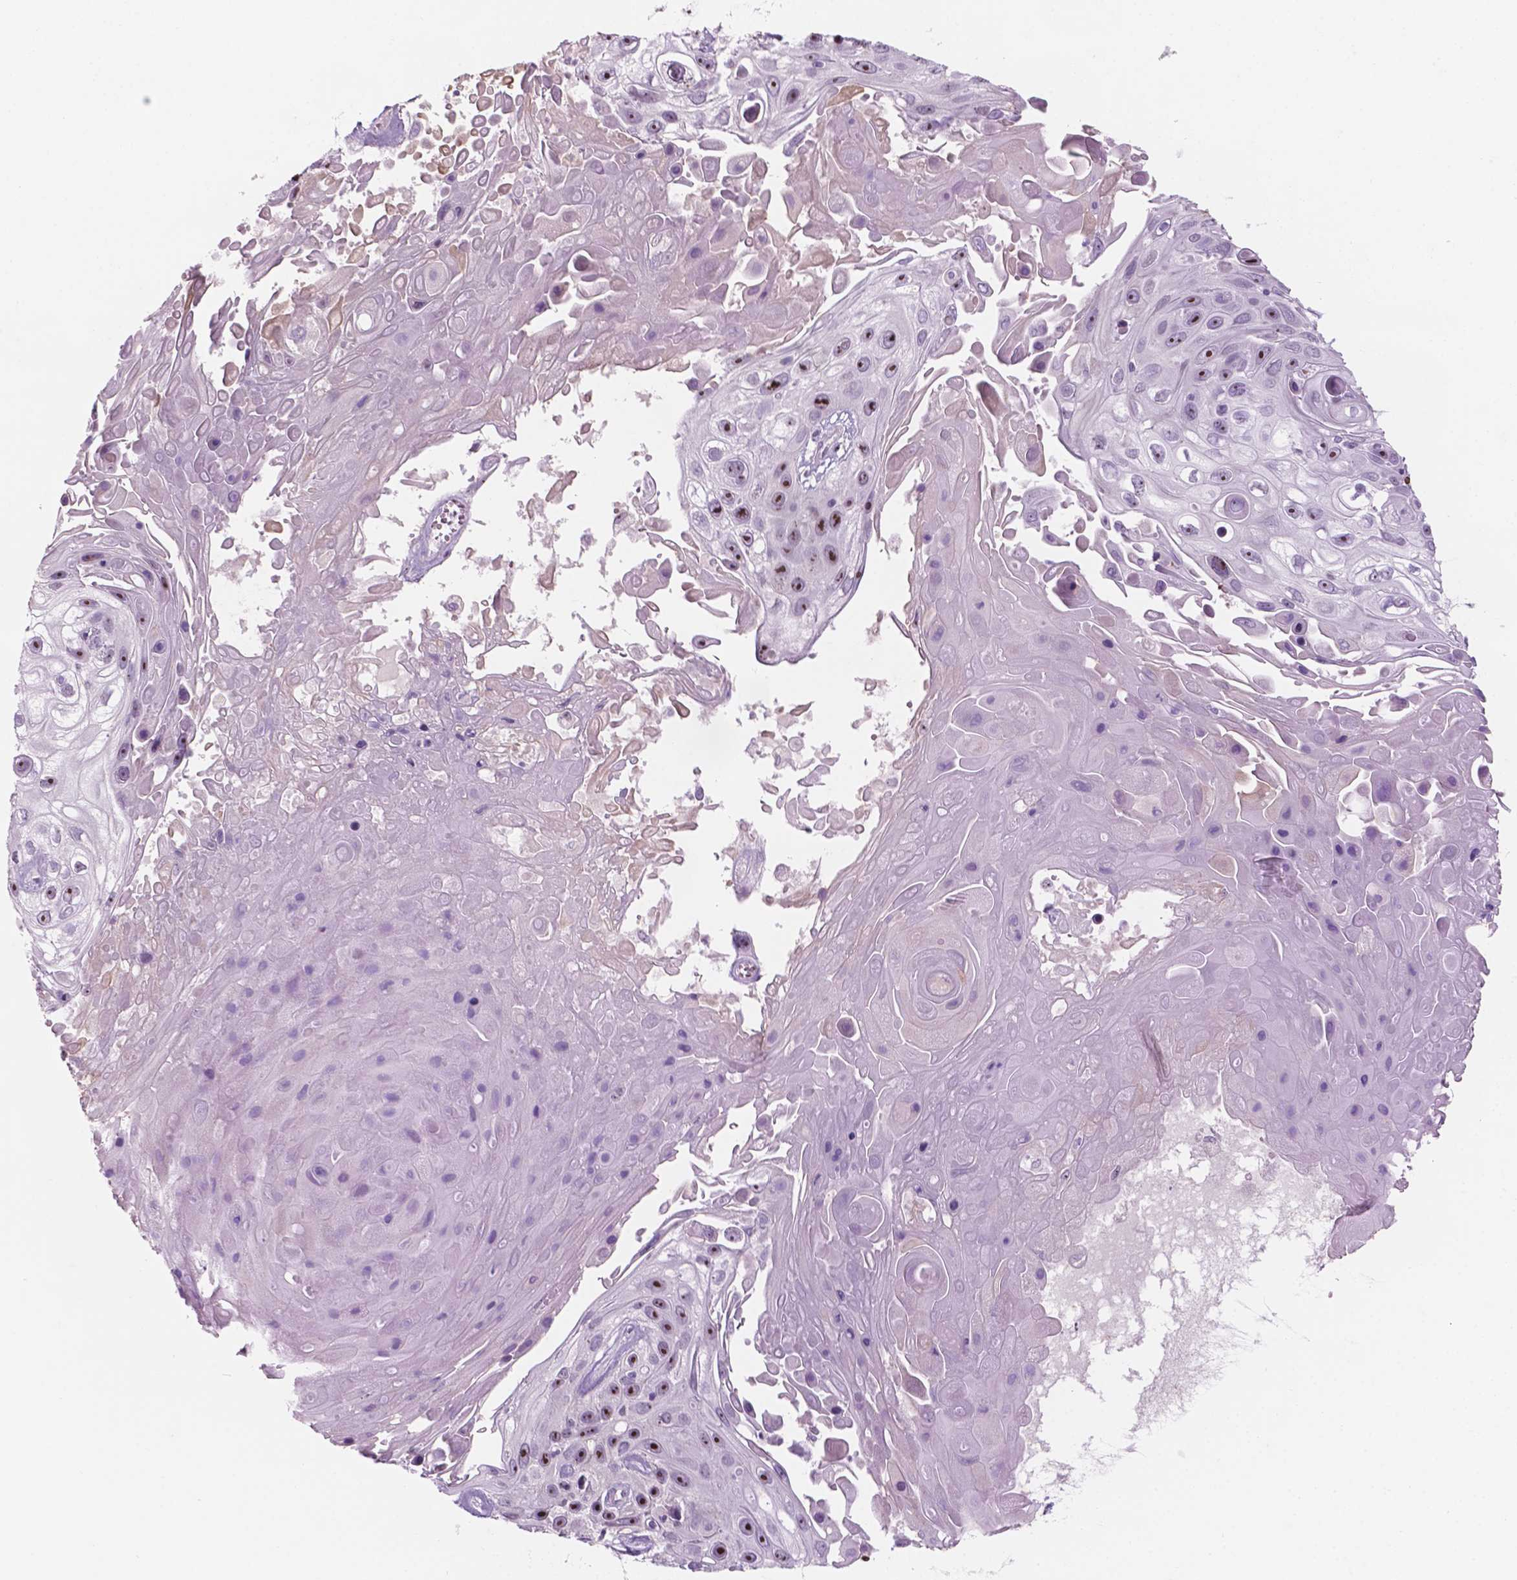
{"staining": {"intensity": "strong", "quantity": ">75%", "location": "nuclear"}, "tissue": "skin cancer", "cell_type": "Tumor cells", "image_type": "cancer", "snomed": [{"axis": "morphology", "description": "Squamous cell carcinoma, NOS"}, {"axis": "topography", "description": "Skin"}], "caption": "Human skin cancer stained with a protein marker reveals strong staining in tumor cells.", "gene": "ZNF853", "patient": {"sex": "male", "age": 82}}